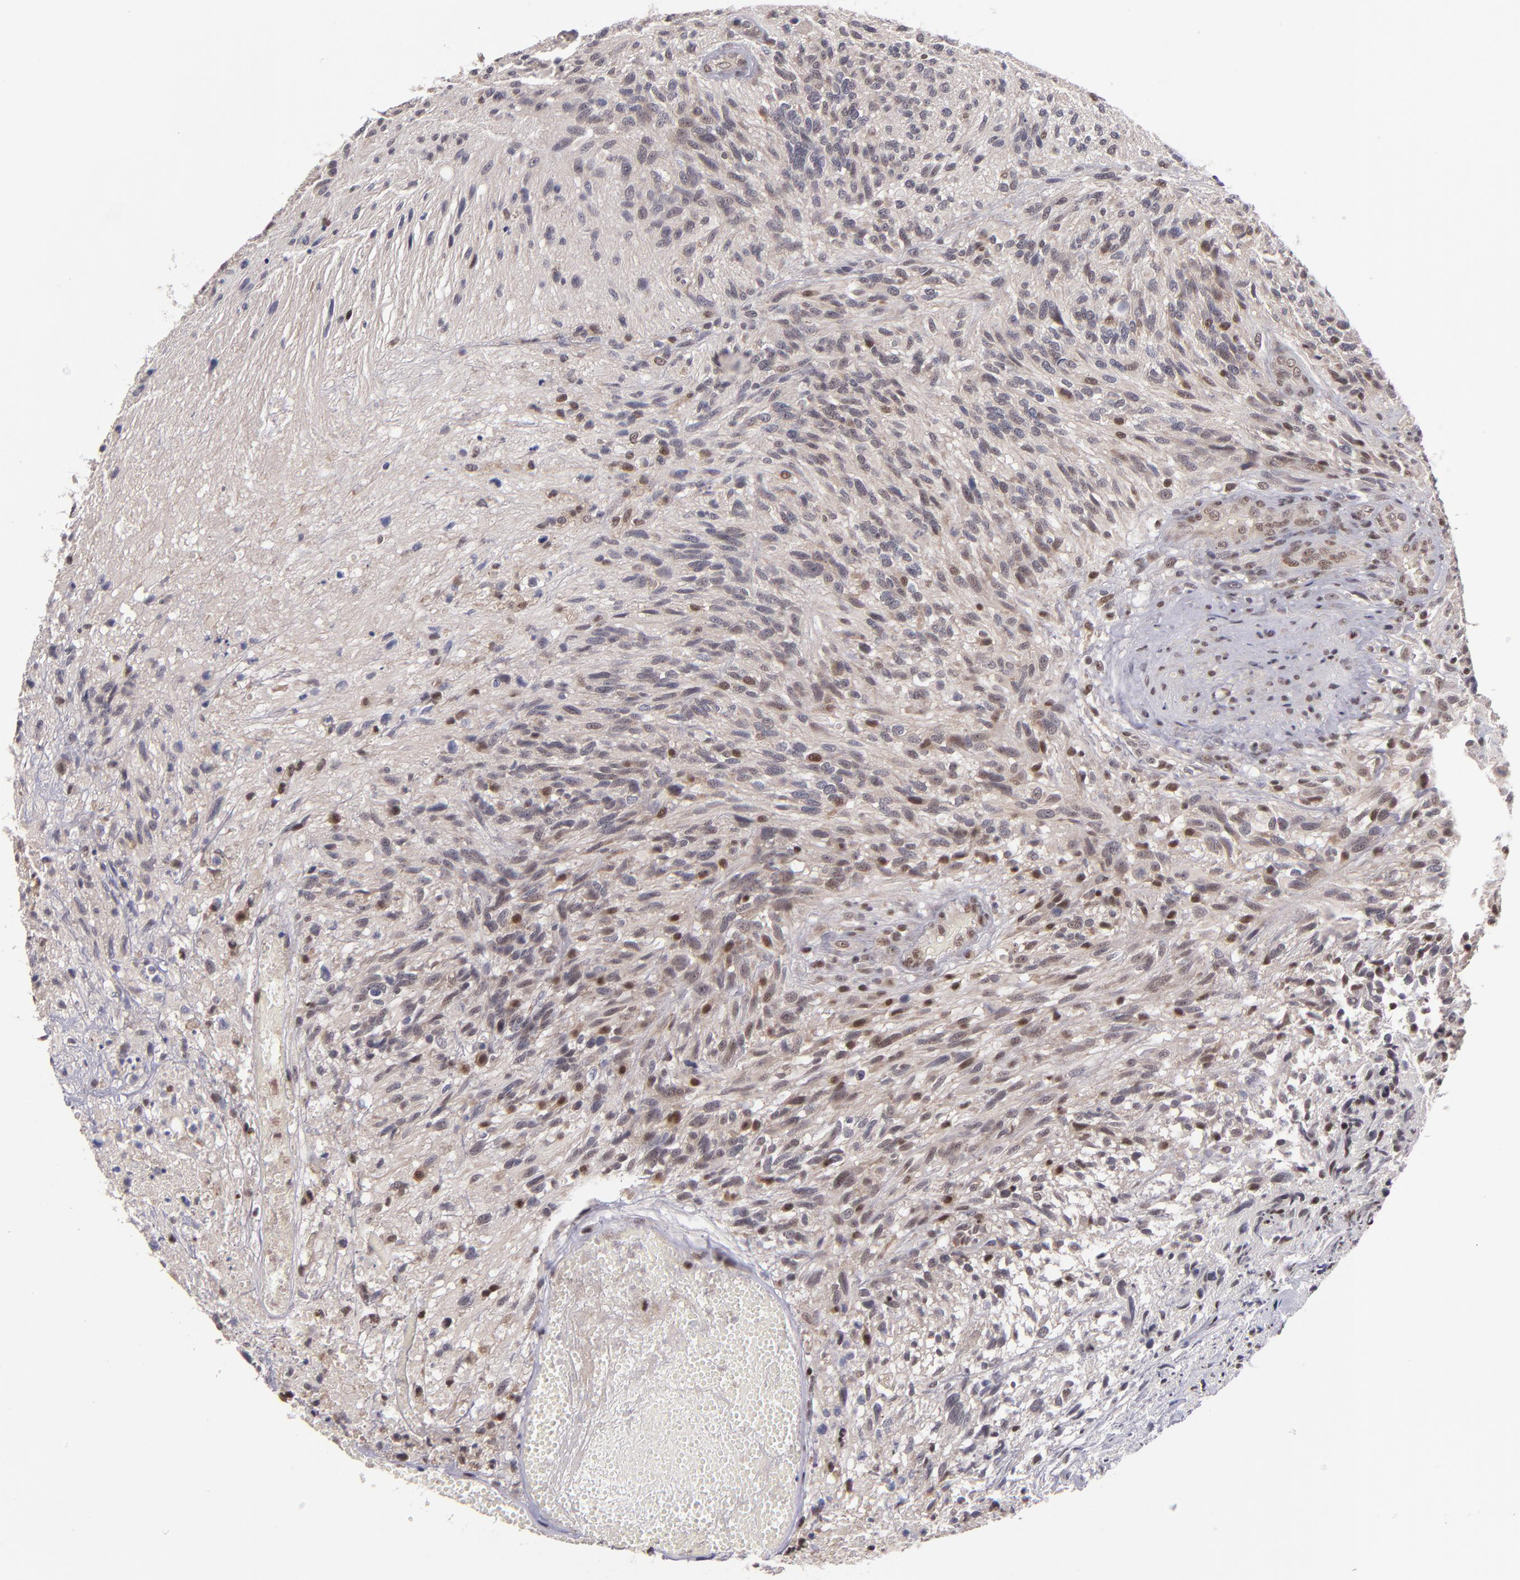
{"staining": {"intensity": "moderate", "quantity": "25%-75%", "location": "nuclear"}, "tissue": "glioma", "cell_type": "Tumor cells", "image_type": "cancer", "snomed": [{"axis": "morphology", "description": "Normal tissue, NOS"}, {"axis": "morphology", "description": "Glioma, malignant, High grade"}, {"axis": "topography", "description": "Cerebral cortex"}], "caption": "Moderate nuclear expression is seen in approximately 25%-75% of tumor cells in glioma.", "gene": "EP300", "patient": {"sex": "male", "age": 75}}